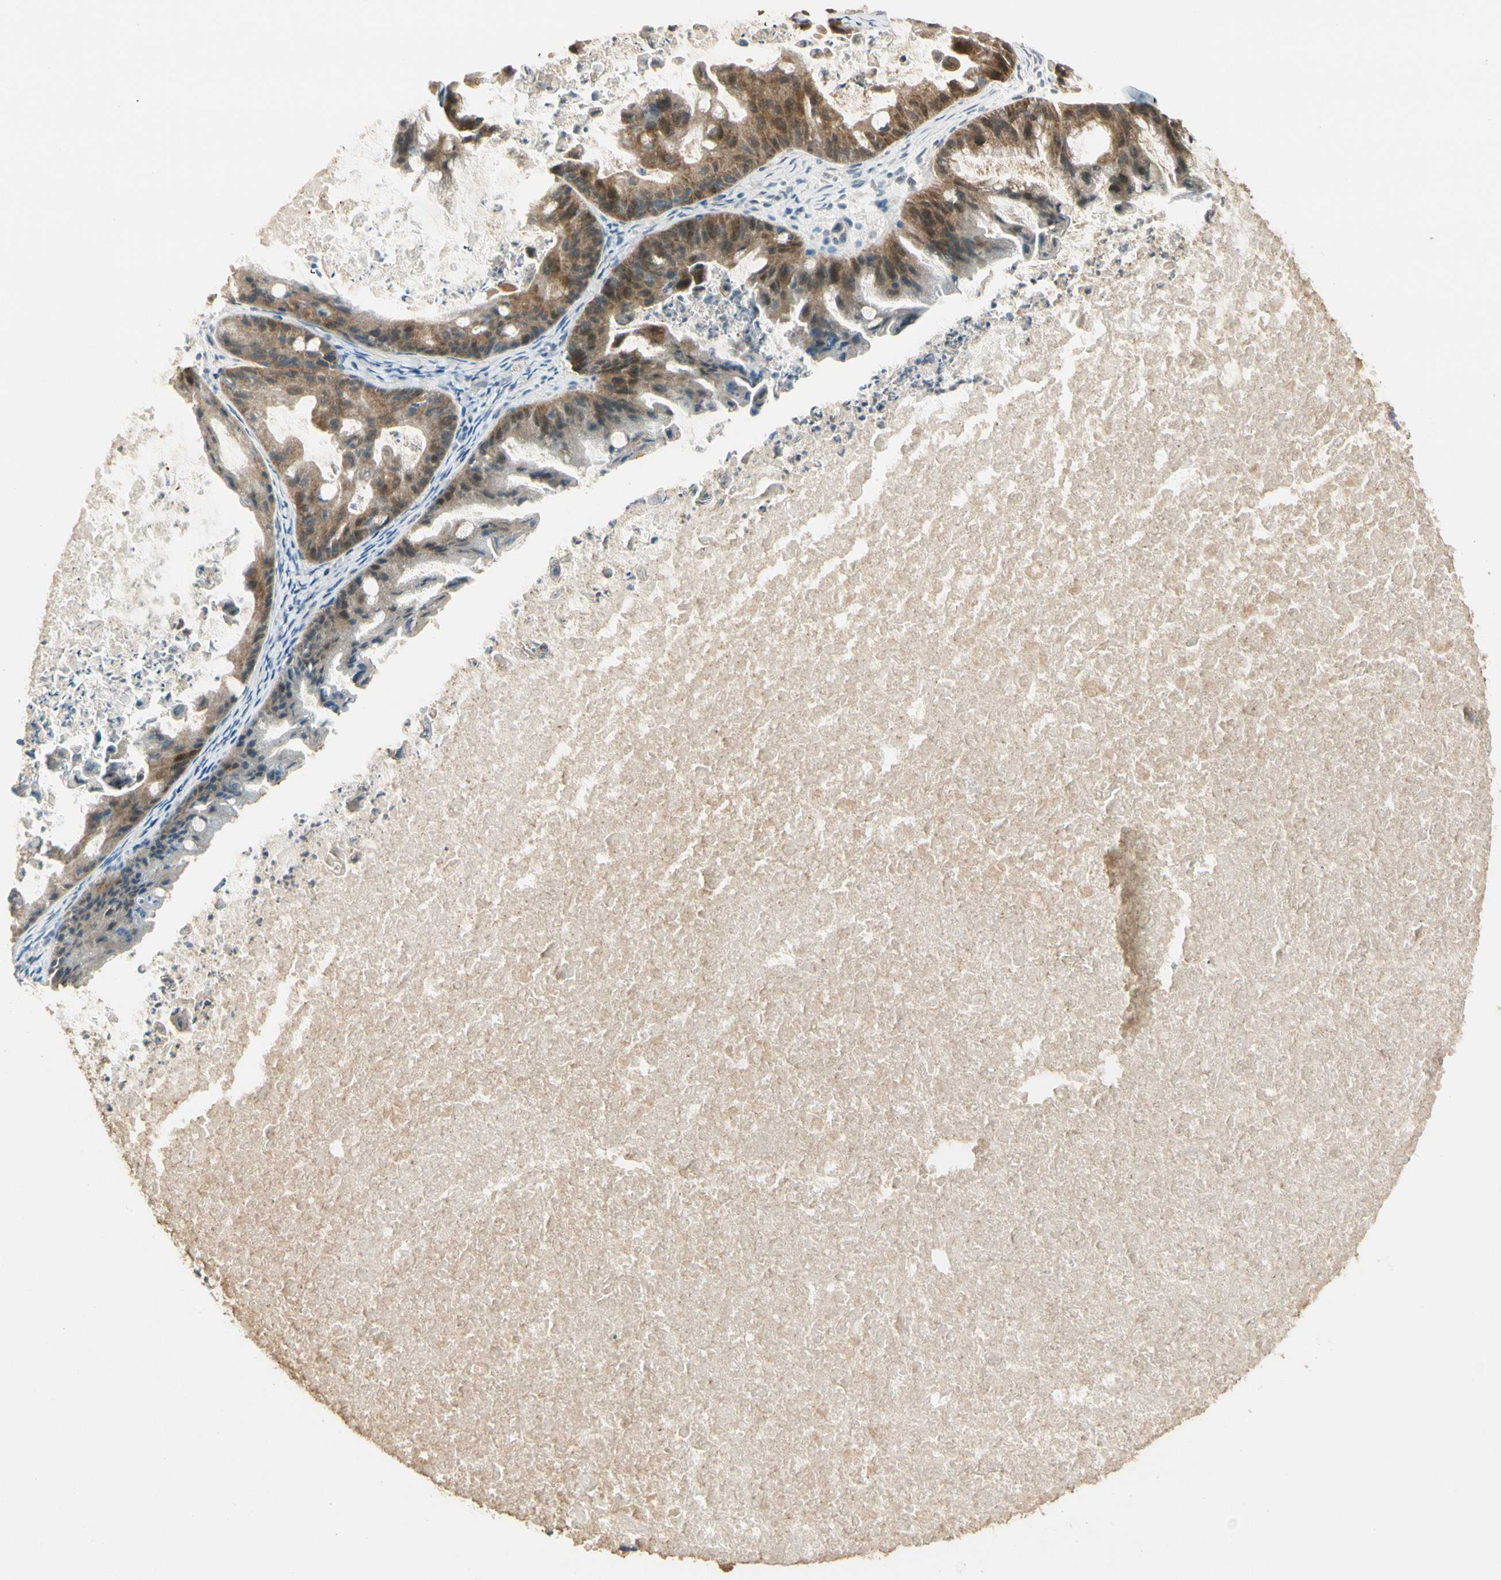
{"staining": {"intensity": "moderate", "quantity": ">75%", "location": "cytoplasmic/membranous"}, "tissue": "ovarian cancer", "cell_type": "Tumor cells", "image_type": "cancer", "snomed": [{"axis": "morphology", "description": "Cystadenocarcinoma, mucinous, NOS"}, {"axis": "topography", "description": "Ovary"}], "caption": "Immunohistochemistry (IHC) image of neoplastic tissue: human mucinous cystadenocarcinoma (ovarian) stained using IHC exhibits medium levels of moderate protein expression localized specifically in the cytoplasmic/membranous of tumor cells, appearing as a cytoplasmic/membranous brown color.", "gene": "PLXNA1", "patient": {"sex": "female", "age": 37}}